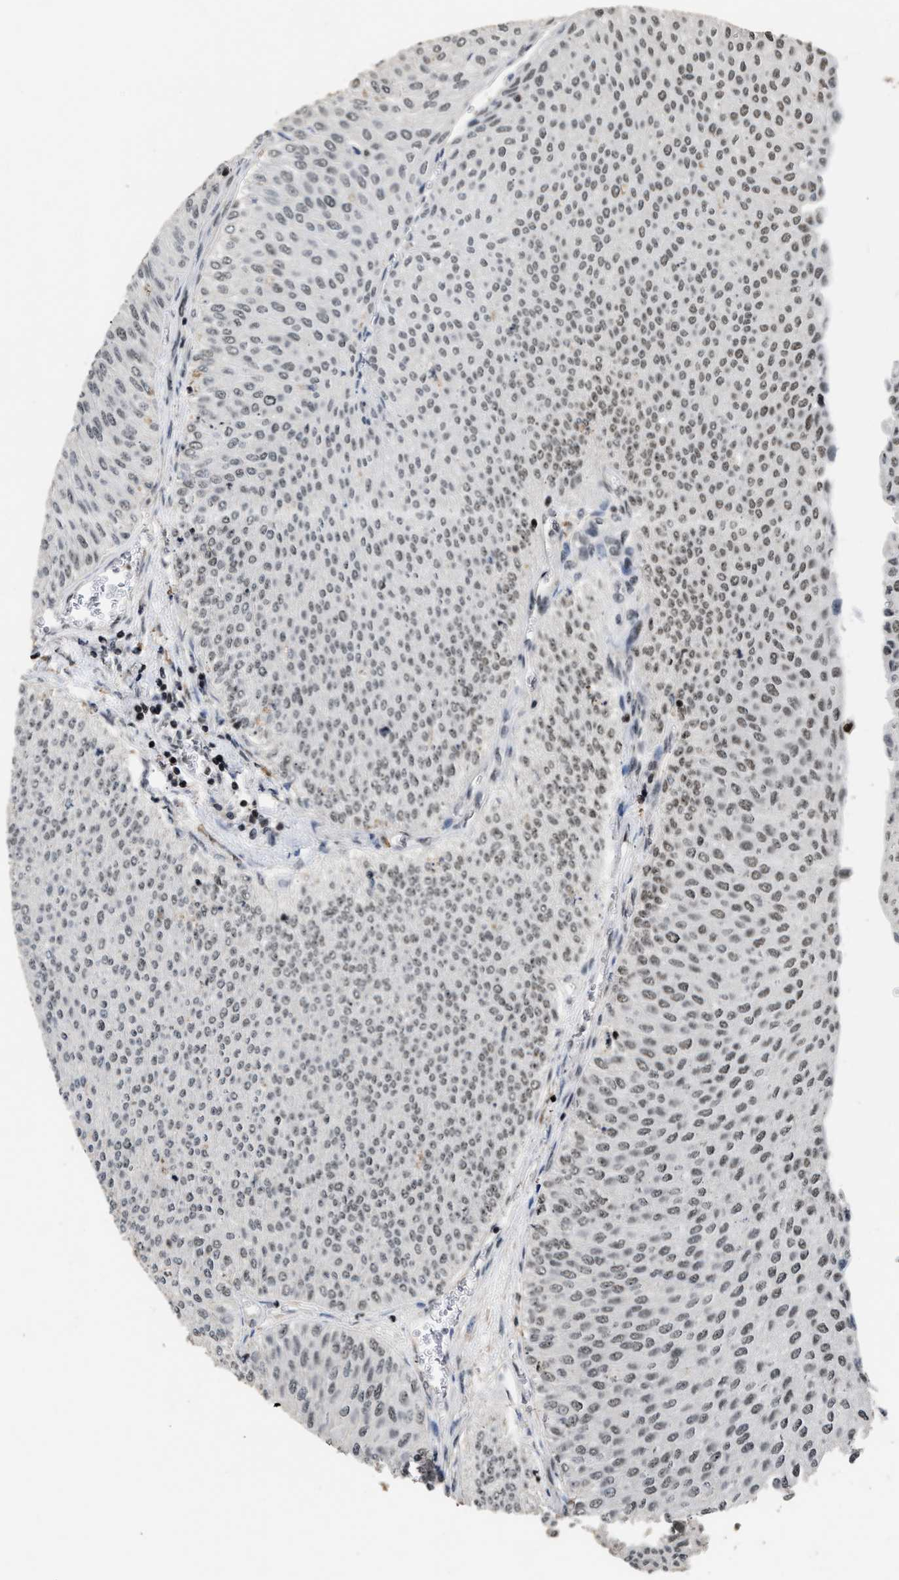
{"staining": {"intensity": "weak", "quantity": "25%-75%", "location": "nuclear"}, "tissue": "urothelial cancer", "cell_type": "Tumor cells", "image_type": "cancer", "snomed": [{"axis": "morphology", "description": "Urothelial carcinoma, Low grade"}, {"axis": "topography", "description": "Urinary bladder"}], "caption": "IHC staining of low-grade urothelial carcinoma, which demonstrates low levels of weak nuclear expression in about 25%-75% of tumor cells indicating weak nuclear protein expression. The staining was performed using DAB (brown) for protein detection and nuclei were counterstained in hematoxylin (blue).", "gene": "RAD21", "patient": {"sex": "male", "age": 78}}